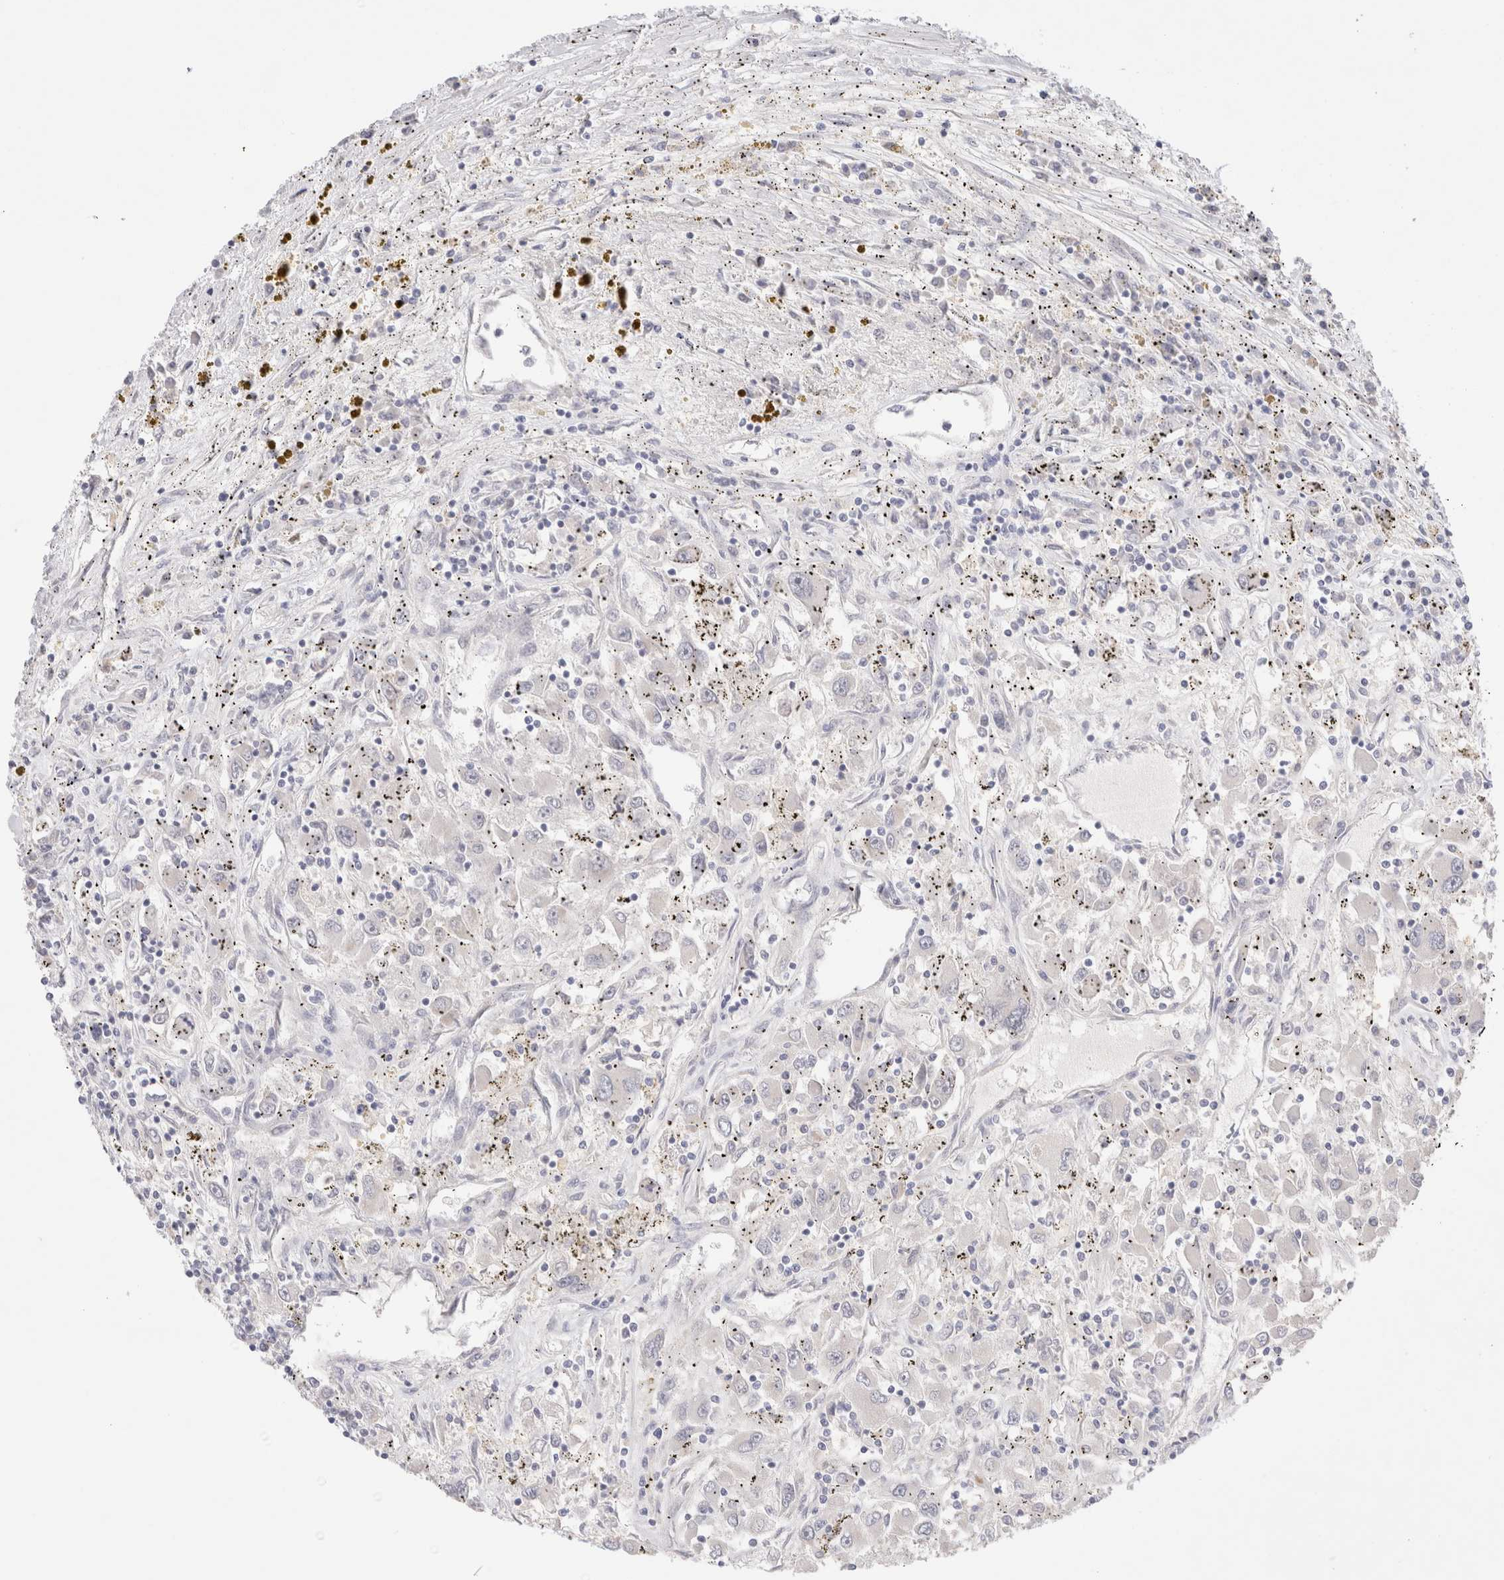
{"staining": {"intensity": "negative", "quantity": "none", "location": "none"}, "tissue": "renal cancer", "cell_type": "Tumor cells", "image_type": "cancer", "snomed": [{"axis": "morphology", "description": "Adenocarcinoma, NOS"}, {"axis": "topography", "description": "Kidney"}], "caption": "This is an immunohistochemistry image of renal adenocarcinoma. There is no expression in tumor cells.", "gene": "SPATA20", "patient": {"sex": "female", "age": 52}}